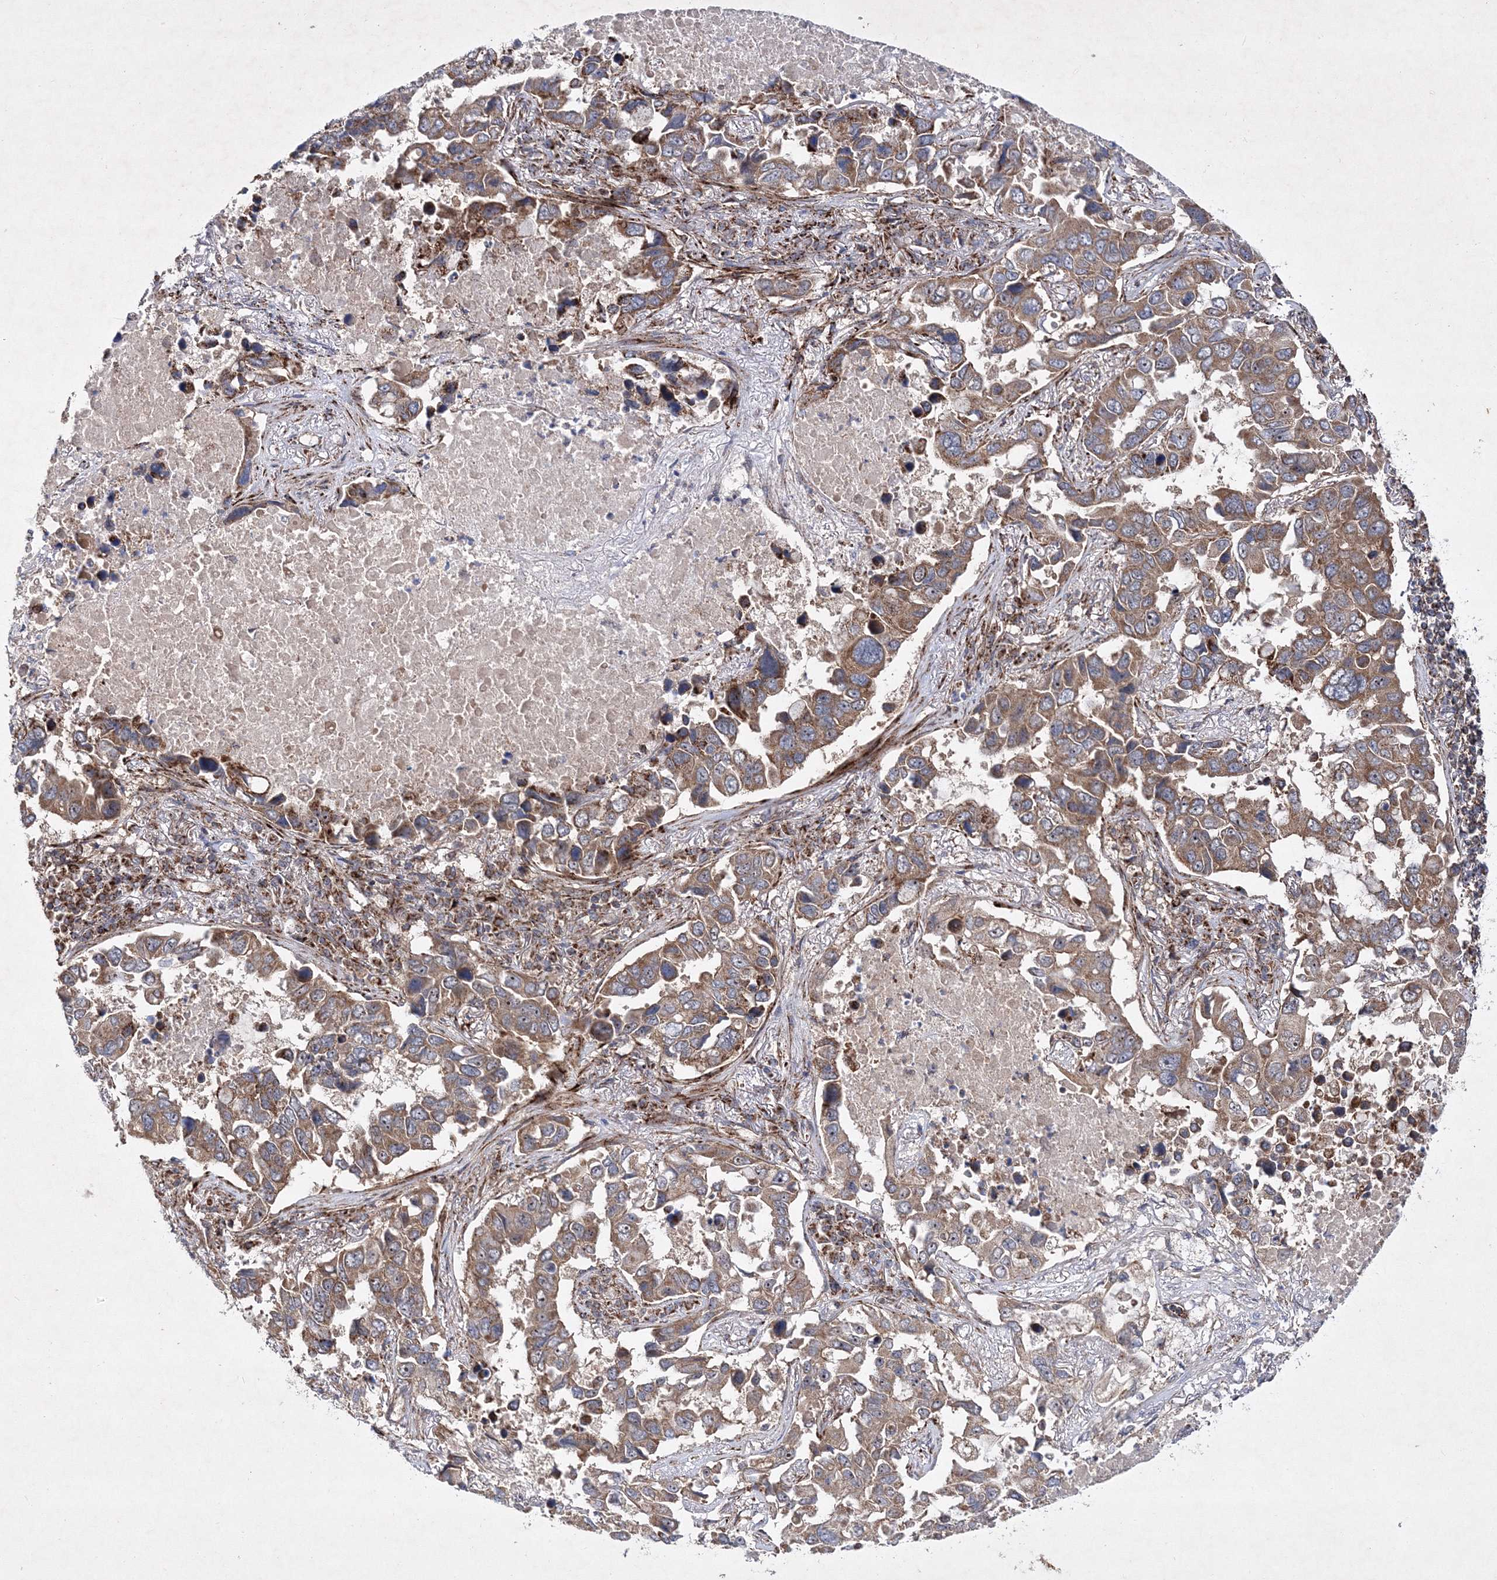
{"staining": {"intensity": "moderate", "quantity": ">75%", "location": "cytoplasmic/membranous"}, "tissue": "lung cancer", "cell_type": "Tumor cells", "image_type": "cancer", "snomed": [{"axis": "morphology", "description": "Adenocarcinoma, NOS"}, {"axis": "topography", "description": "Lung"}], "caption": "Lung adenocarcinoma tissue reveals moderate cytoplasmic/membranous expression in approximately >75% of tumor cells (Brightfield microscopy of DAB IHC at high magnification).", "gene": "SCRN3", "patient": {"sex": "male", "age": 64}}